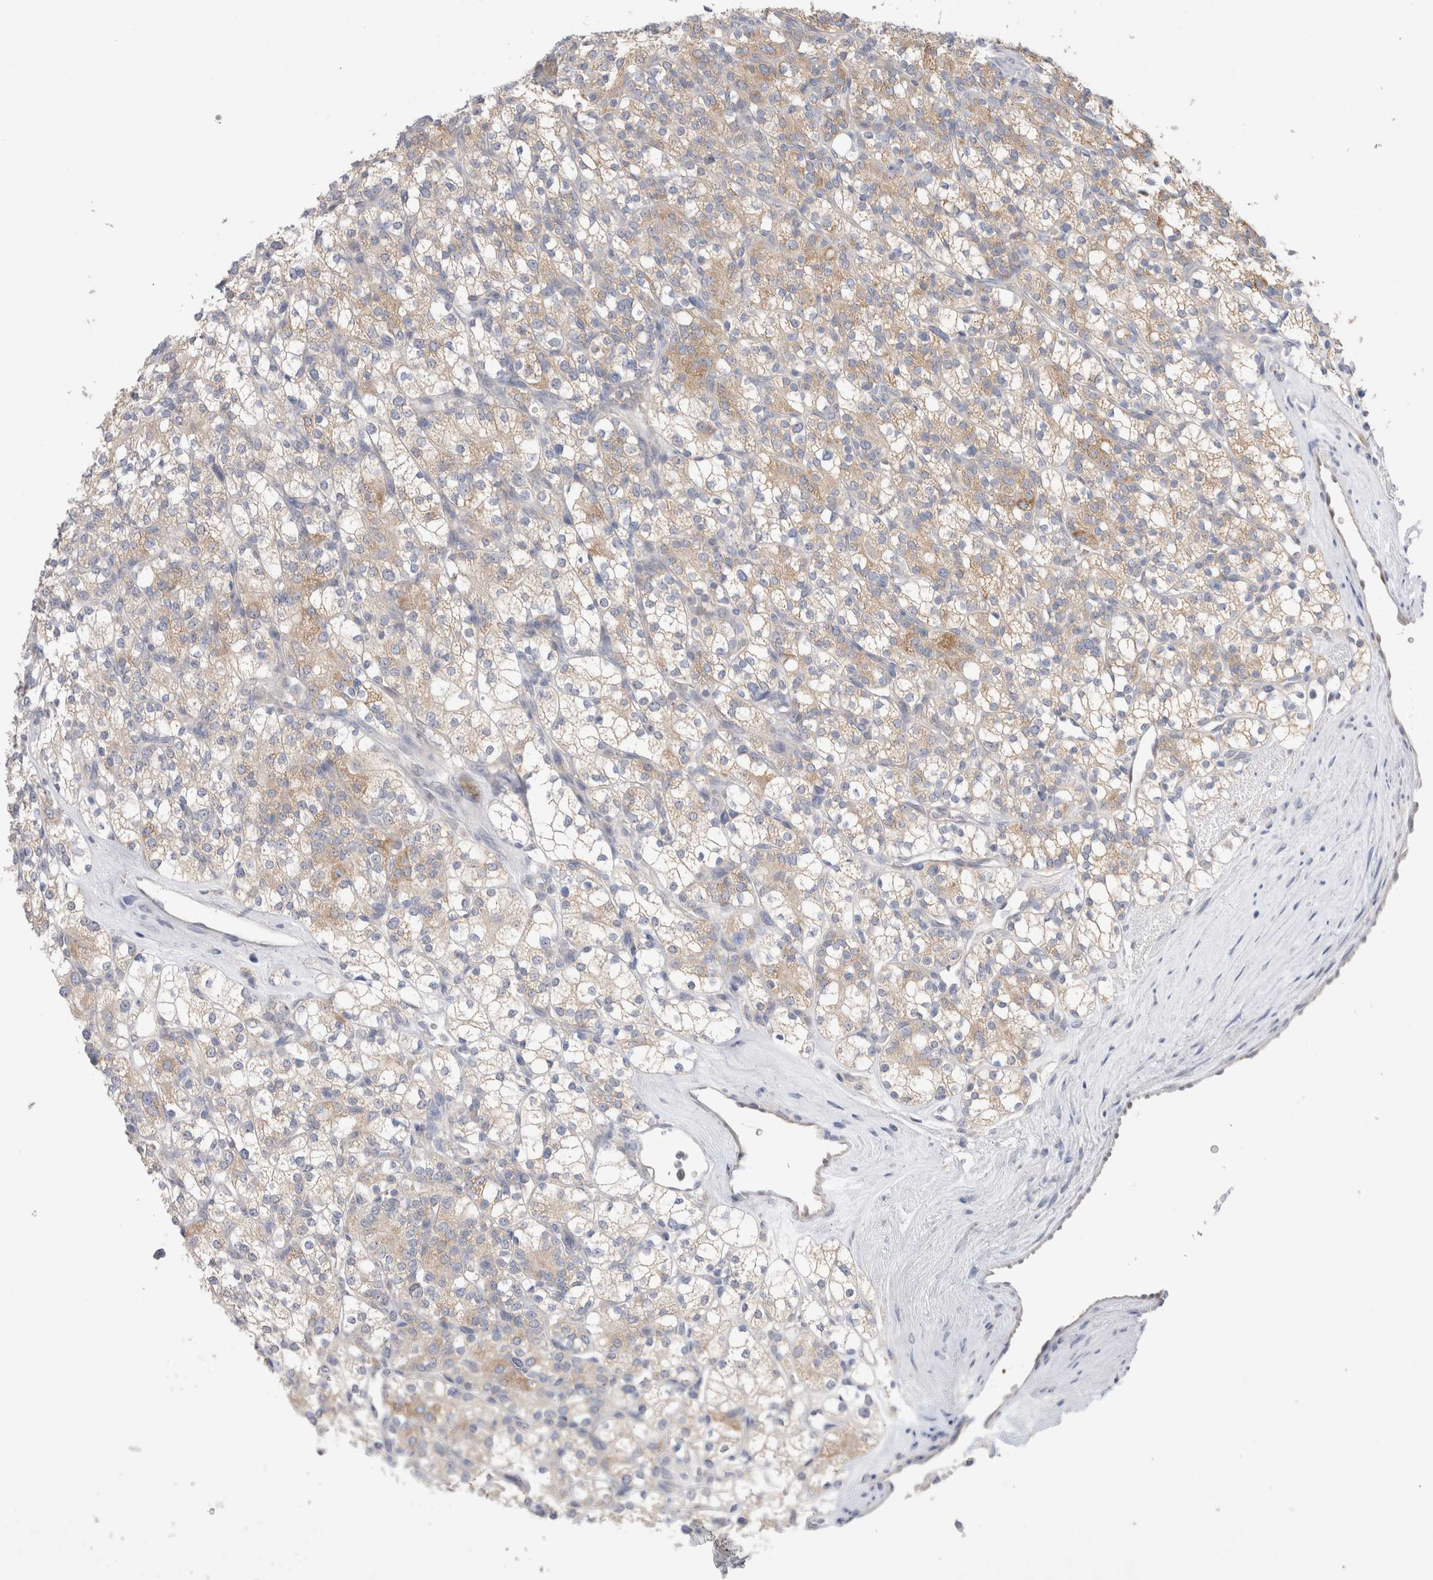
{"staining": {"intensity": "weak", "quantity": ">75%", "location": "cytoplasmic/membranous"}, "tissue": "renal cancer", "cell_type": "Tumor cells", "image_type": "cancer", "snomed": [{"axis": "morphology", "description": "Adenocarcinoma, NOS"}, {"axis": "topography", "description": "Kidney"}], "caption": "An image of renal adenocarcinoma stained for a protein exhibits weak cytoplasmic/membranous brown staining in tumor cells.", "gene": "NDOR1", "patient": {"sex": "male", "age": 77}}